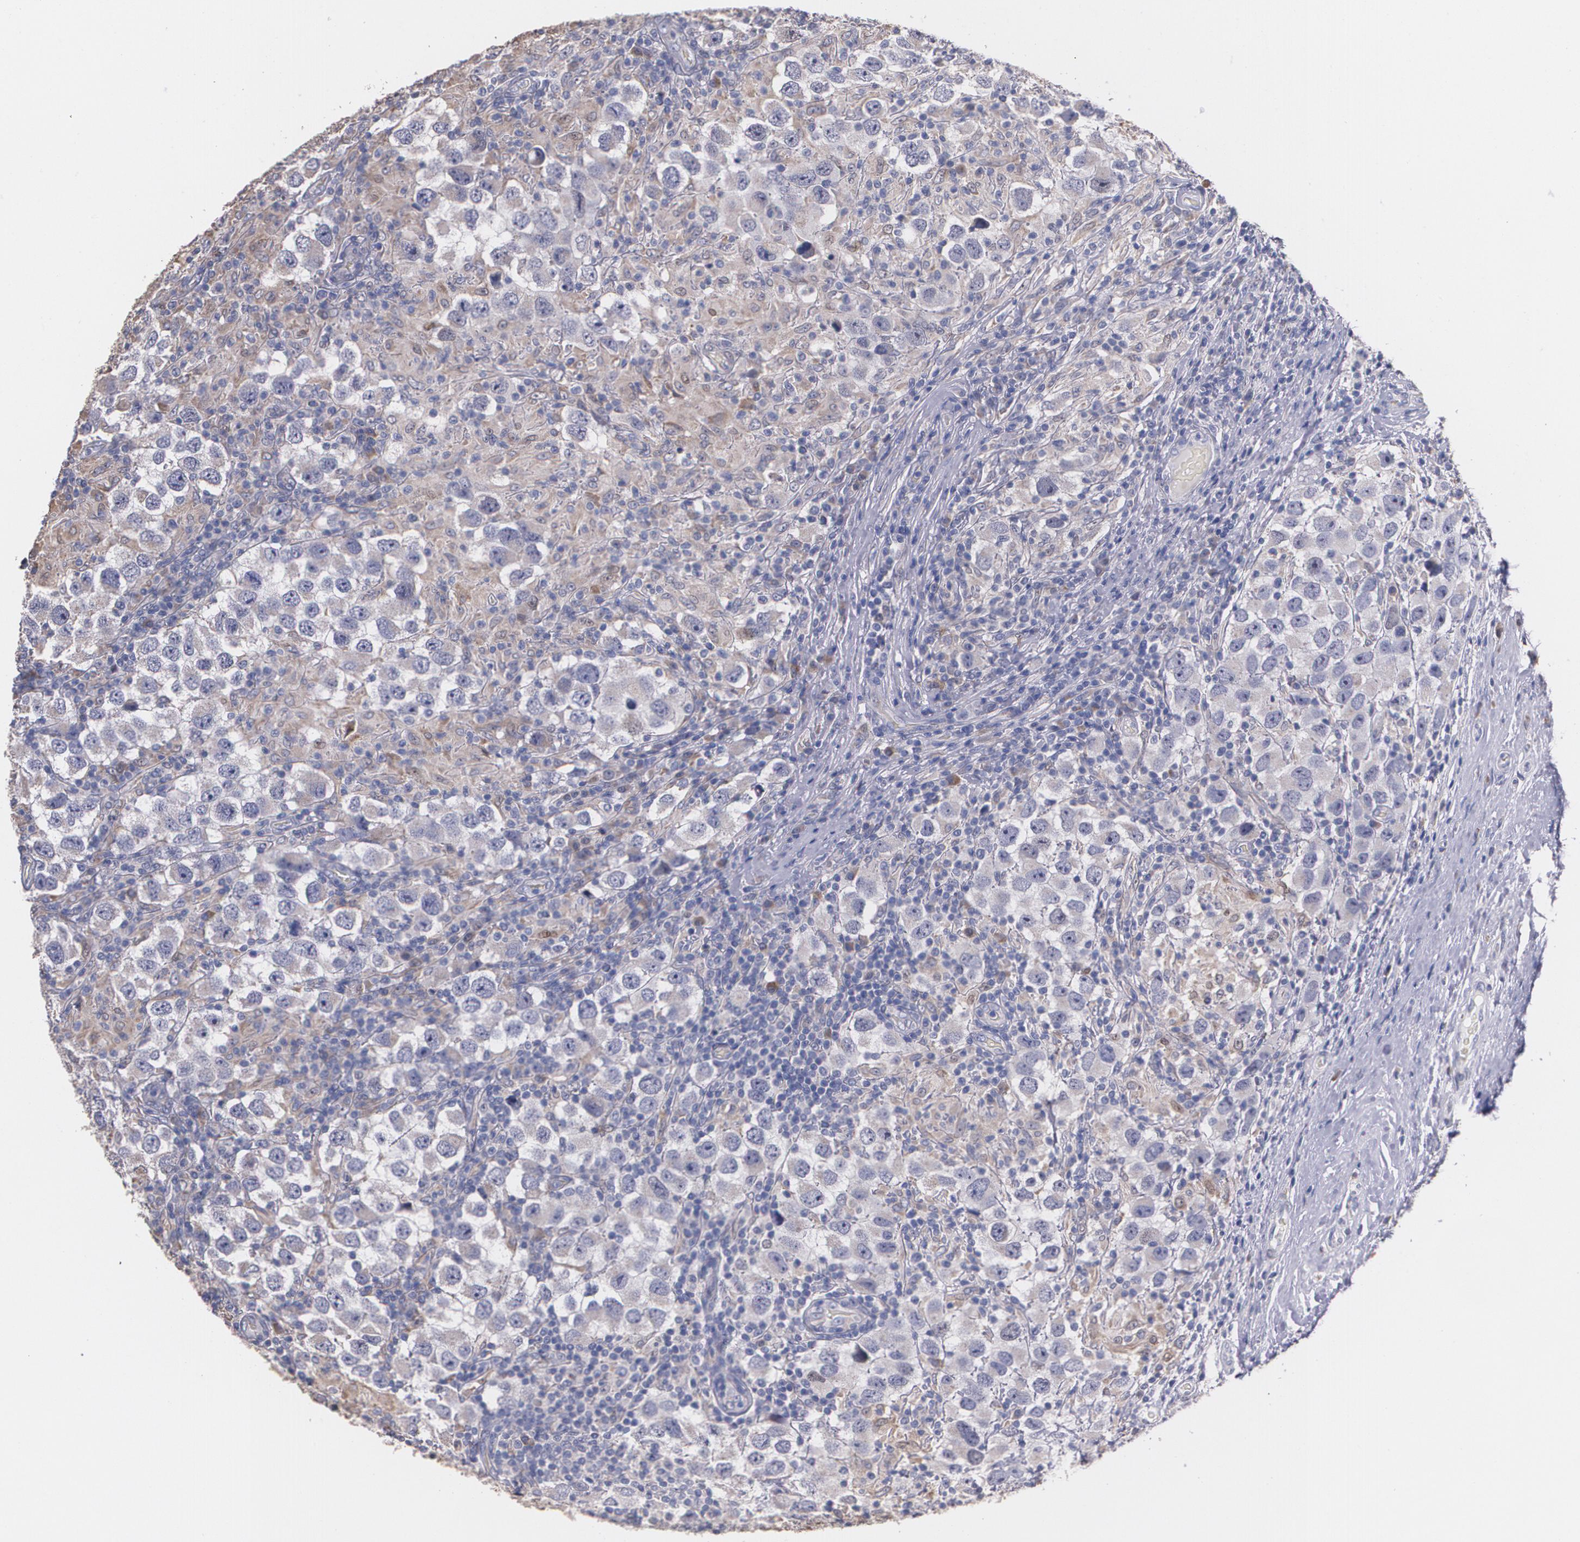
{"staining": {"intensity": "weak", "quantity": ">75%", "location": "cytoplasmic/membranous"}, "tissue": "testis cancer", "cell_type": "Tumor cells", "image_type": "cancer", "snomed": [{"axis": "morphology", "description": "Carcinoma, Embryonal, NOS"}, {"axis": "topography", "description": "Testis"}], "caption": "A brown stain labels weak cytoplasmic/membranous positivity of a protein in embryonal carcinoma (testis) tumor cells.", "gene": "ATF3", "patient": {"sex": "male", "age": 21}}